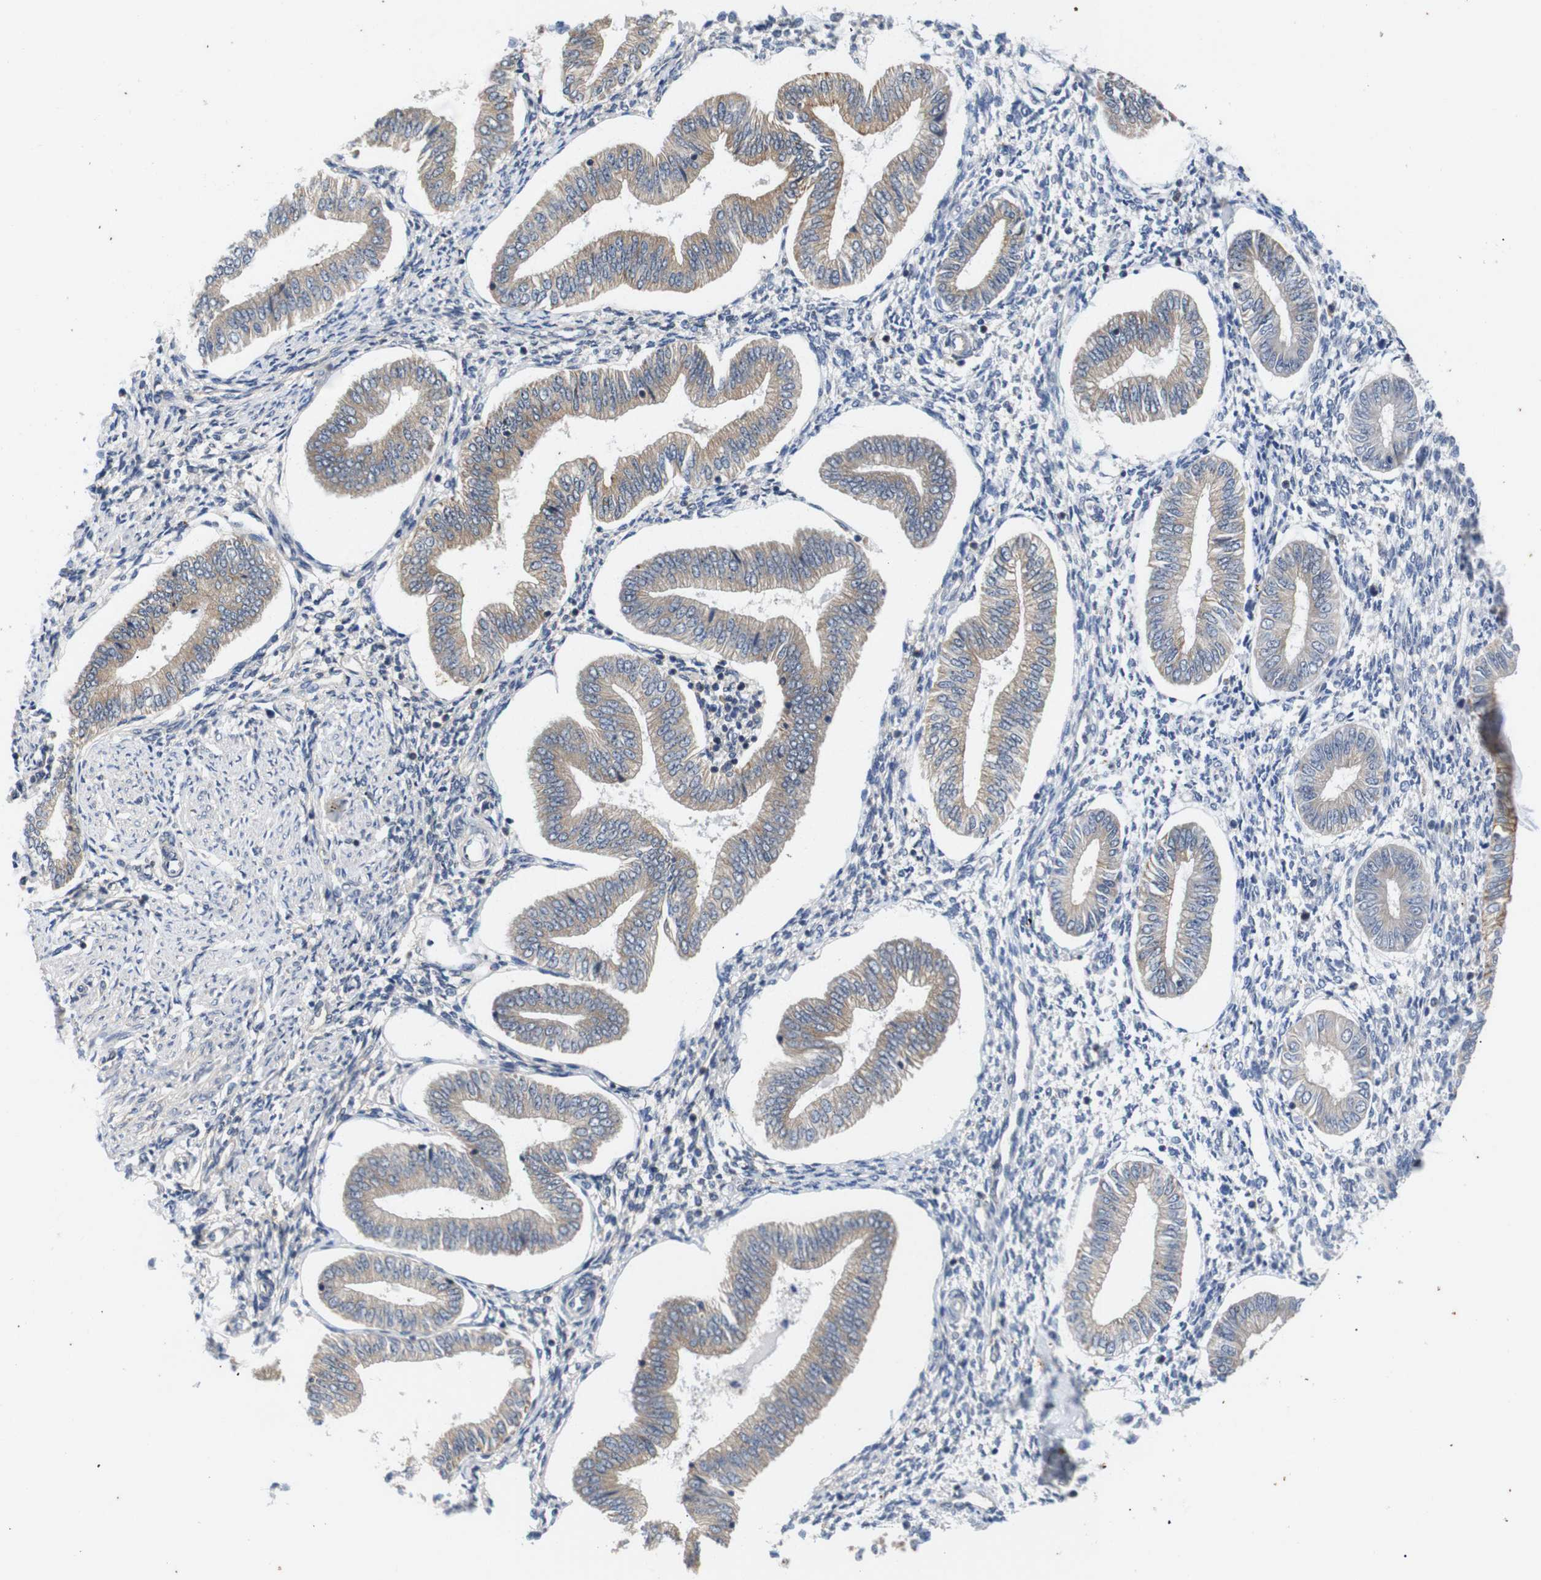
{"staining": {"intensity": "negative", "quantity": "none", "location": "none"}, "tissue": "endometrium", "cell_type": "Cells in endometrial stroma", "image_type": "normal", "snomed": [{"axis": "morphology", "description": "Normal tissue, NOS"}, {"axis": "topography", "description": "Endometrium"}], "caption": "This is an IHC photomicrograph of normal human endometrium. There is no staining in cells in endometrial stroma.", "gene": "BRWD3", "patient": {"sex": "female", "age": 50}}